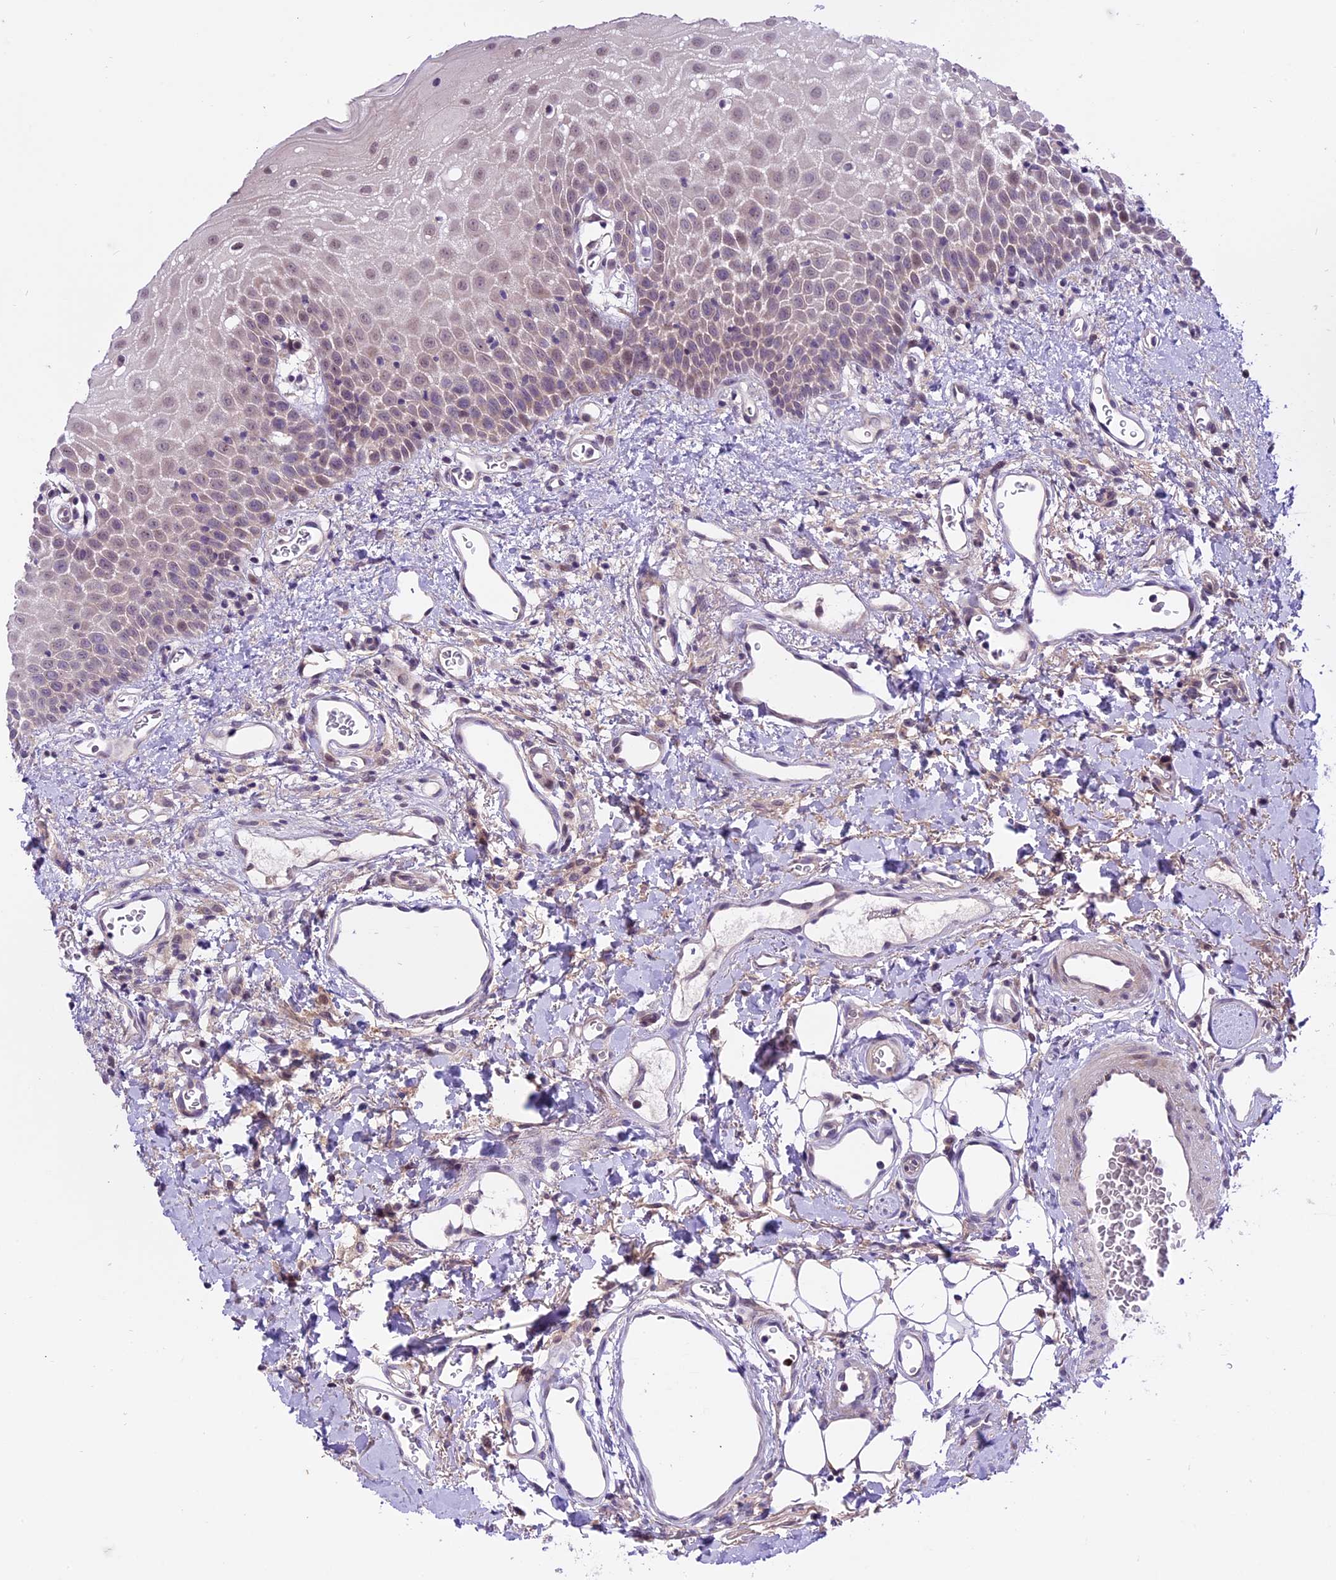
{"staining": {"intensity": "weak", "quantity": "<25%", "location": "cytoplasmic/membranous,nuclear"}, "tissue": "oral mucosa", "cell_type": "Squamous epithelial cells", "image_type": "normal", "snomed": [{"axis": "morphology", "description": "Normal tissue, NOS"}, {"axis": "topography", "description": "Oral tissue"}], "caption": "A high-resolution photomicrograph shows immunohistochemistry staining of unremarkable oral mucosa, which reveals no significant expression in squamous epithelial cells.", "gene": "SPRED1", "patient": {"sex": "female", "age": 70}}